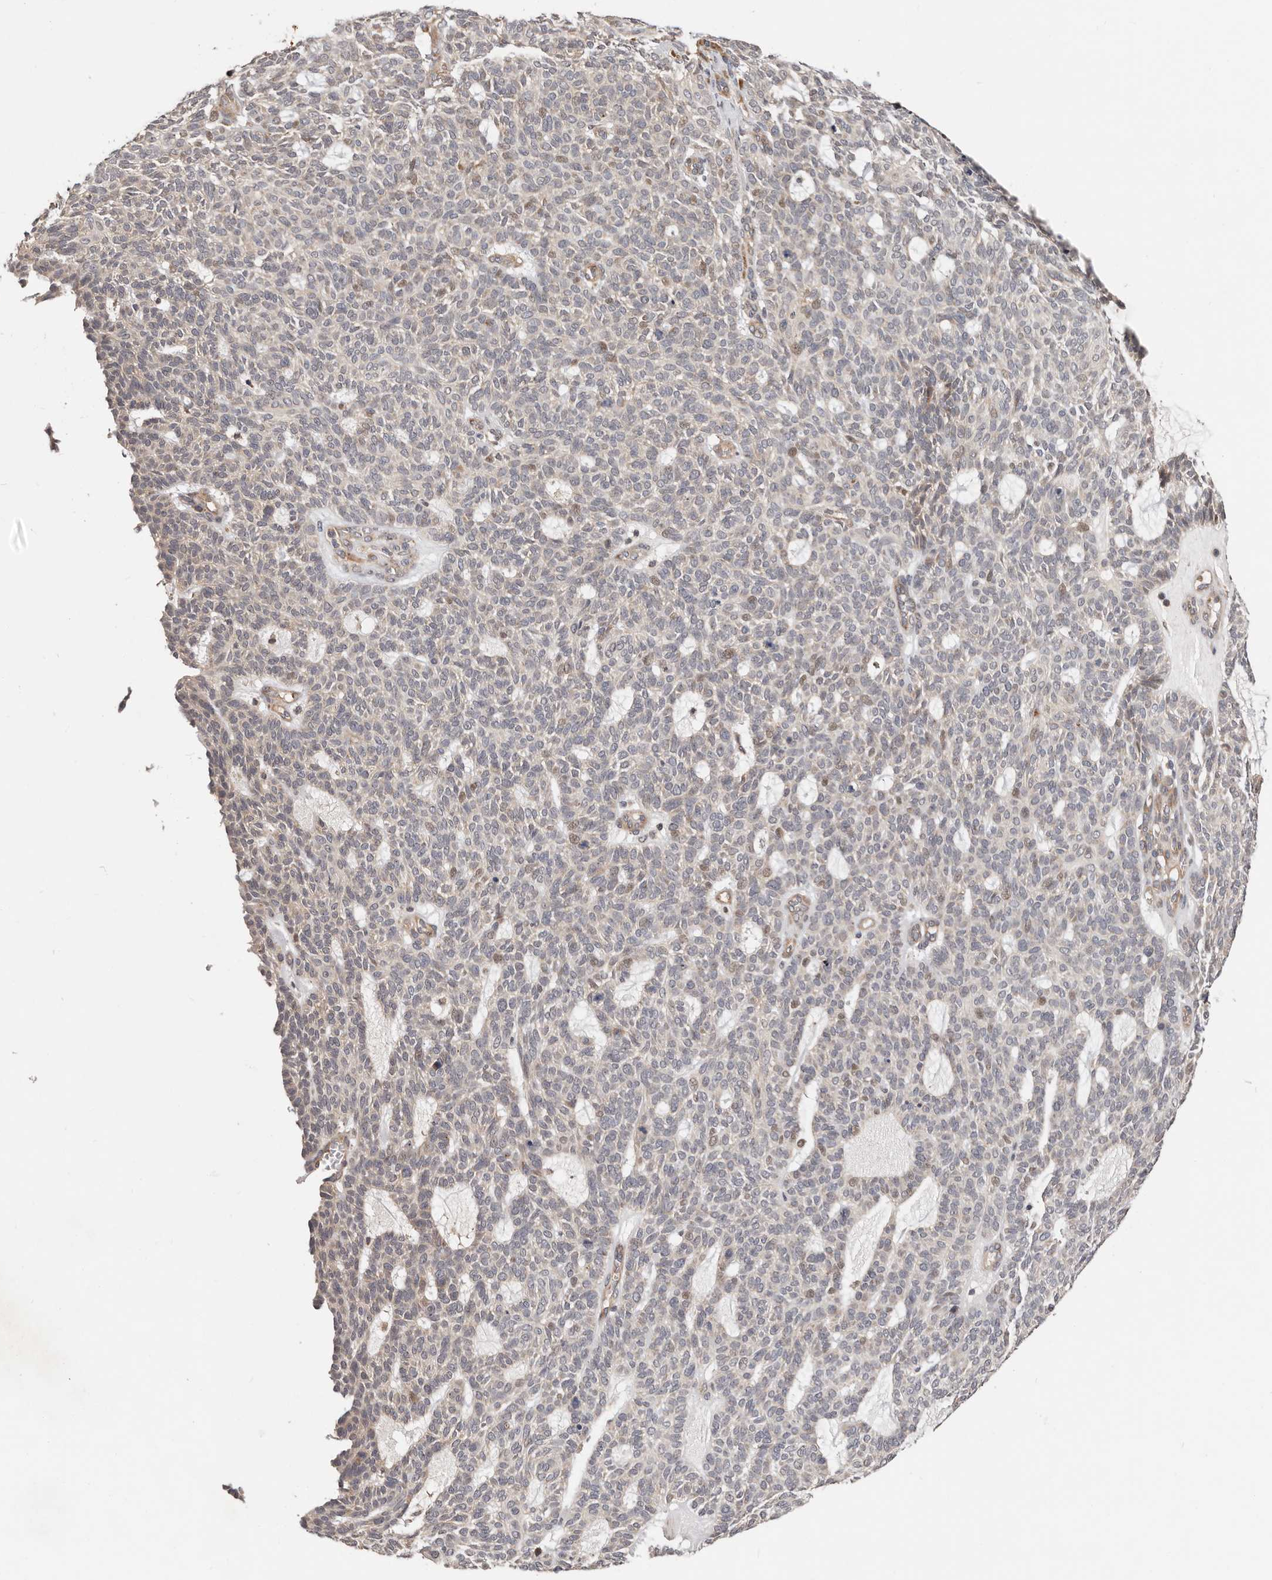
{"staining": {"intensity": "weak", "quantity": "25%-75%", "location": "cytoplasmic/membranous"}, "tissue": "skin cancer", "cell_type": "Tumor cells", "image_type": "cancer", "snomed": [{"axis": "morphology", "description": "Squamous cell carcinoma, NOS"}, {"axis": "topography", "description": "Skin"}], "caption": "Brown immunohistochemical staining in squamous cell carcinoma (skin) exhibits weak cytoplasmic/membranous staining in approximately 25%-75% of tumor cells.", "gene": "USP33", "patient": {"sex": "female", "age": 90}}